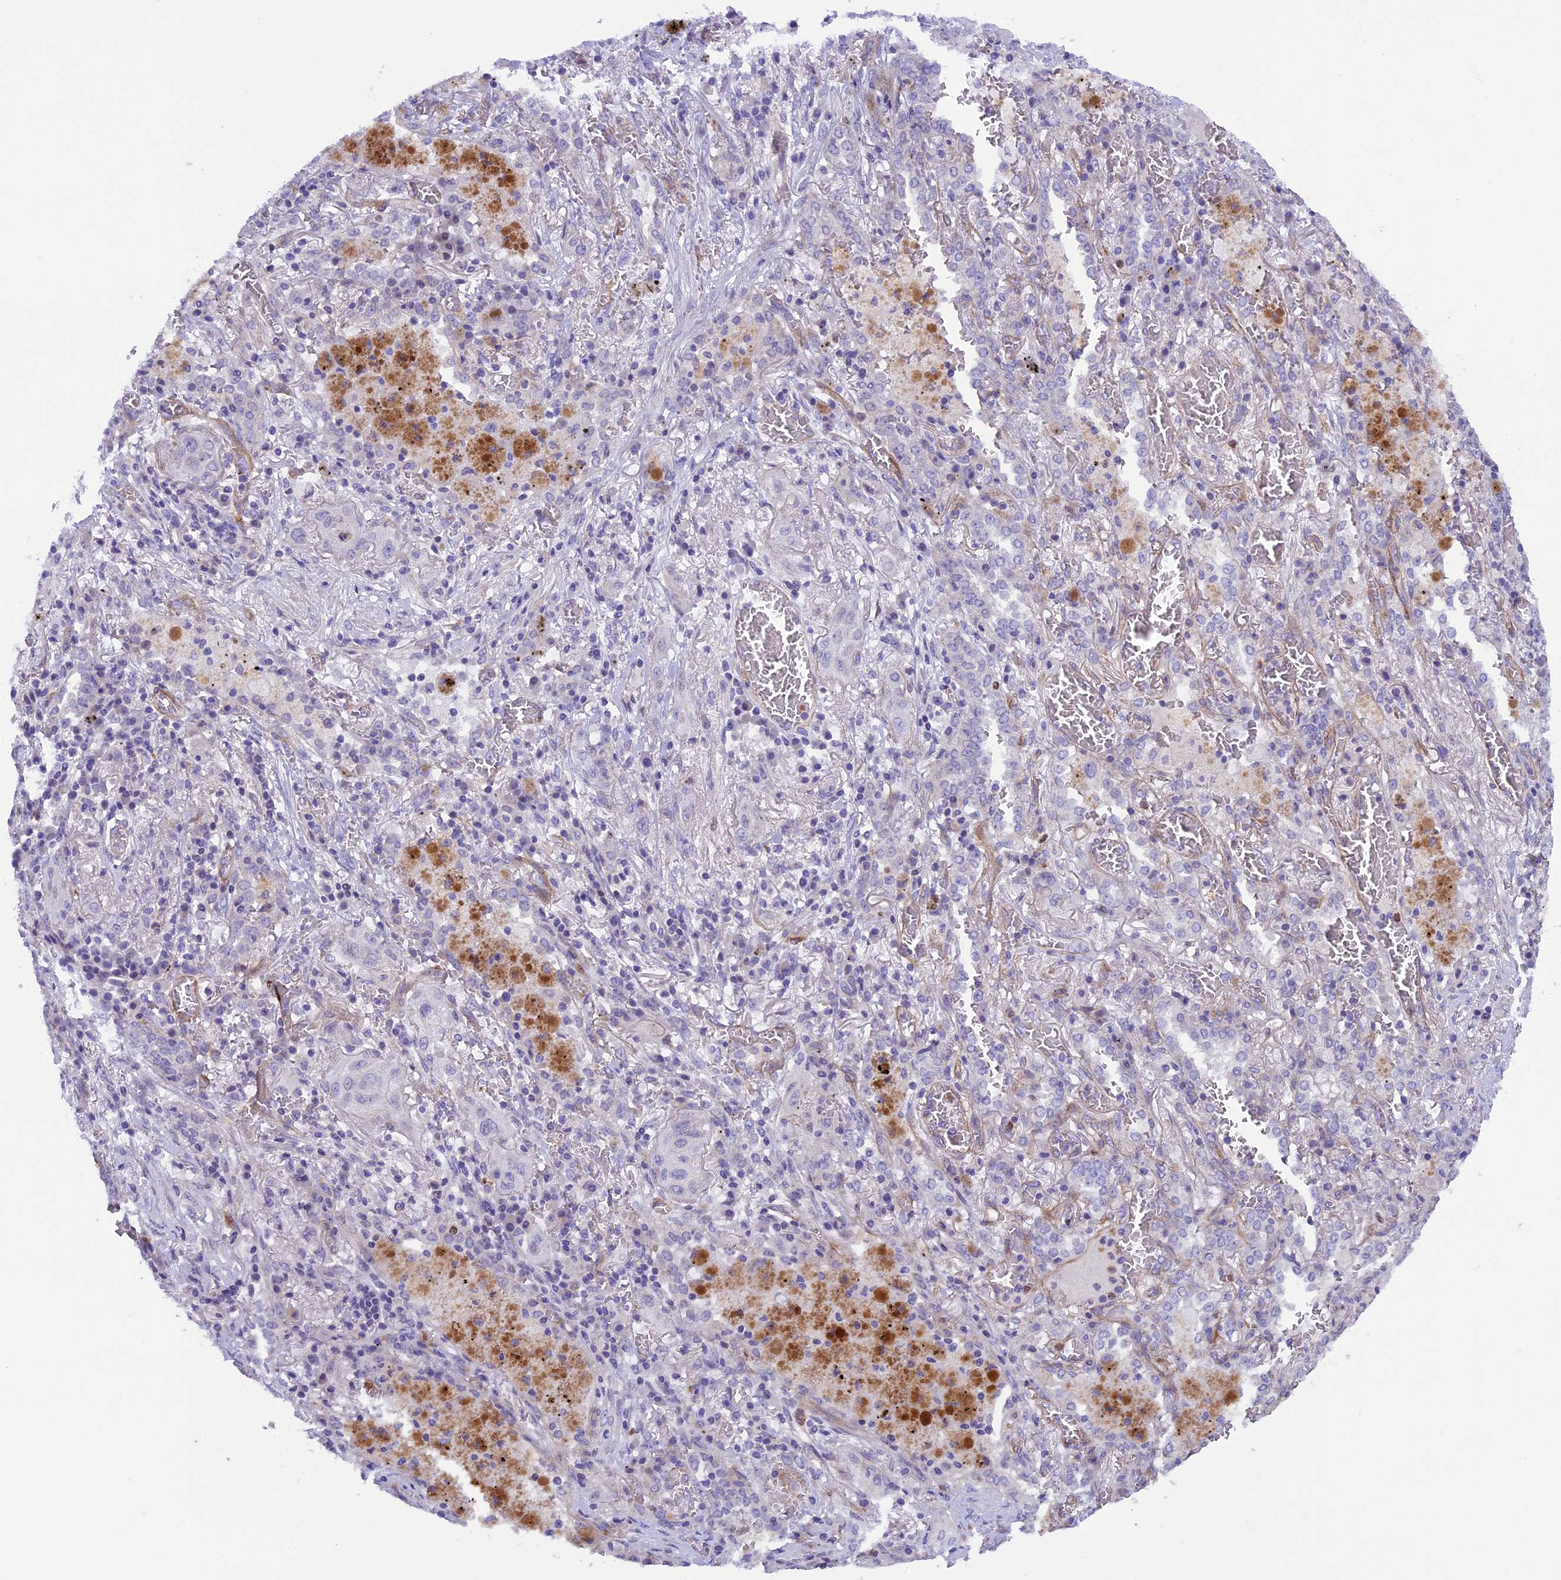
{"staining": {"intensity": "negative", "quantity": "none", "location": "none"}, "tissue": "lung cancer", "cell_type": "Tumor cells", "image_type": "cancer", "snomed": [{"axis": "morphology", "description": "Squamous cell carcinoma, NOS"}, {"axis": "topography", "description": "Lung"}], "caption": "Tumor cells show no significant expression in squamous cell carcinoma (lung).", "gene": "LOXL1", "patient": {"sex": "female", "age": 47}}